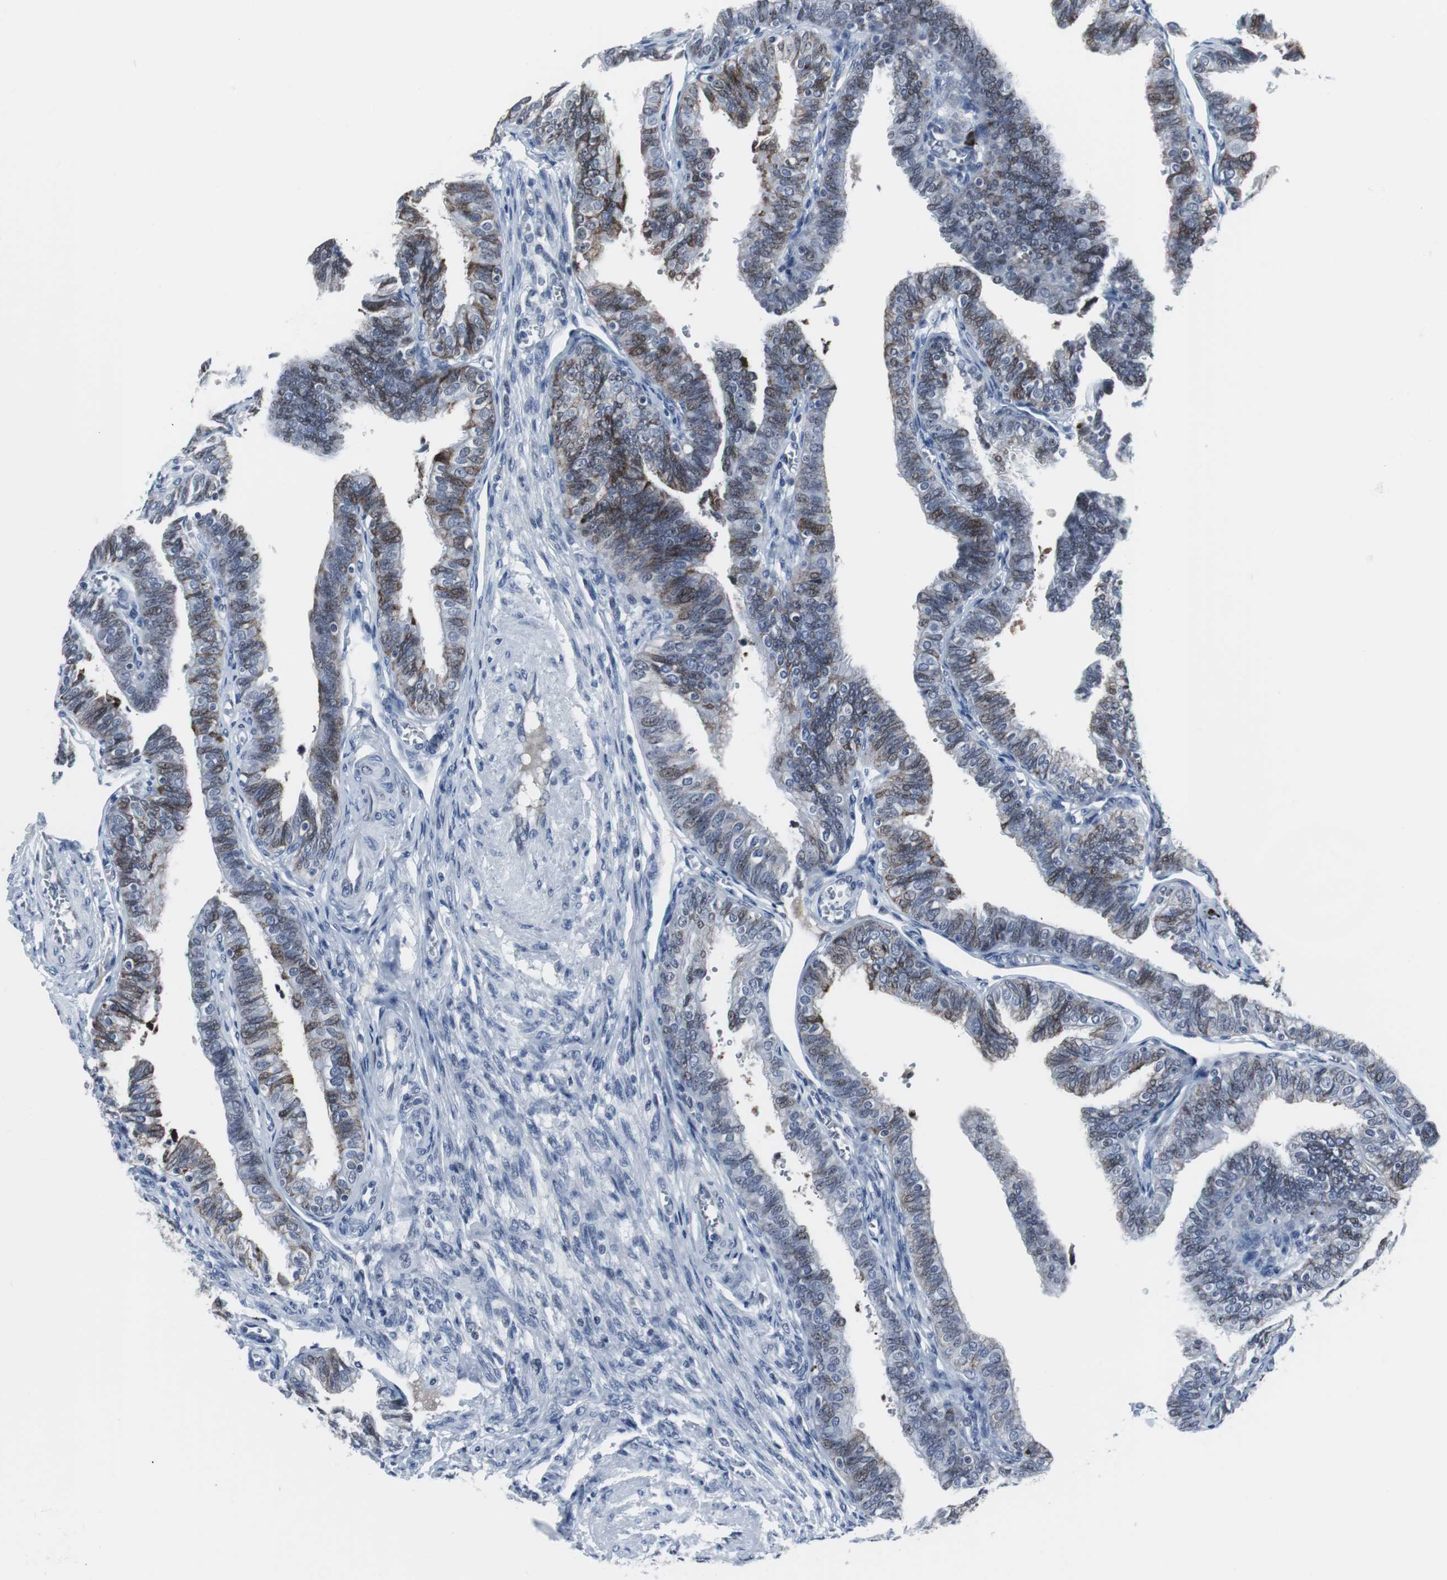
{"staining": {"intensity": "moderate", "quantity": "25%-75%", "location": "nuclear"}, "tissue": "fallopian tube", "cell_type": "Glandular cells", "image_type": "normal", "snomed": [{"axis": "morphology", "description": "Normal tissue, NOS"}, {"axis": "topography", "description": "Fallopian tube"}], "caption": "Immunohistochemical staining of normal human fallopian tube demonstrates medium levels of moderate nuclear expression in approximately 25%-75% of glandular cells. Immunohistochemistry (ihc) stains the protein of interest in brown and the nuclei are stained blue.", "gene": "DOK1", "patient": {"sex": "female", "age": 46}}